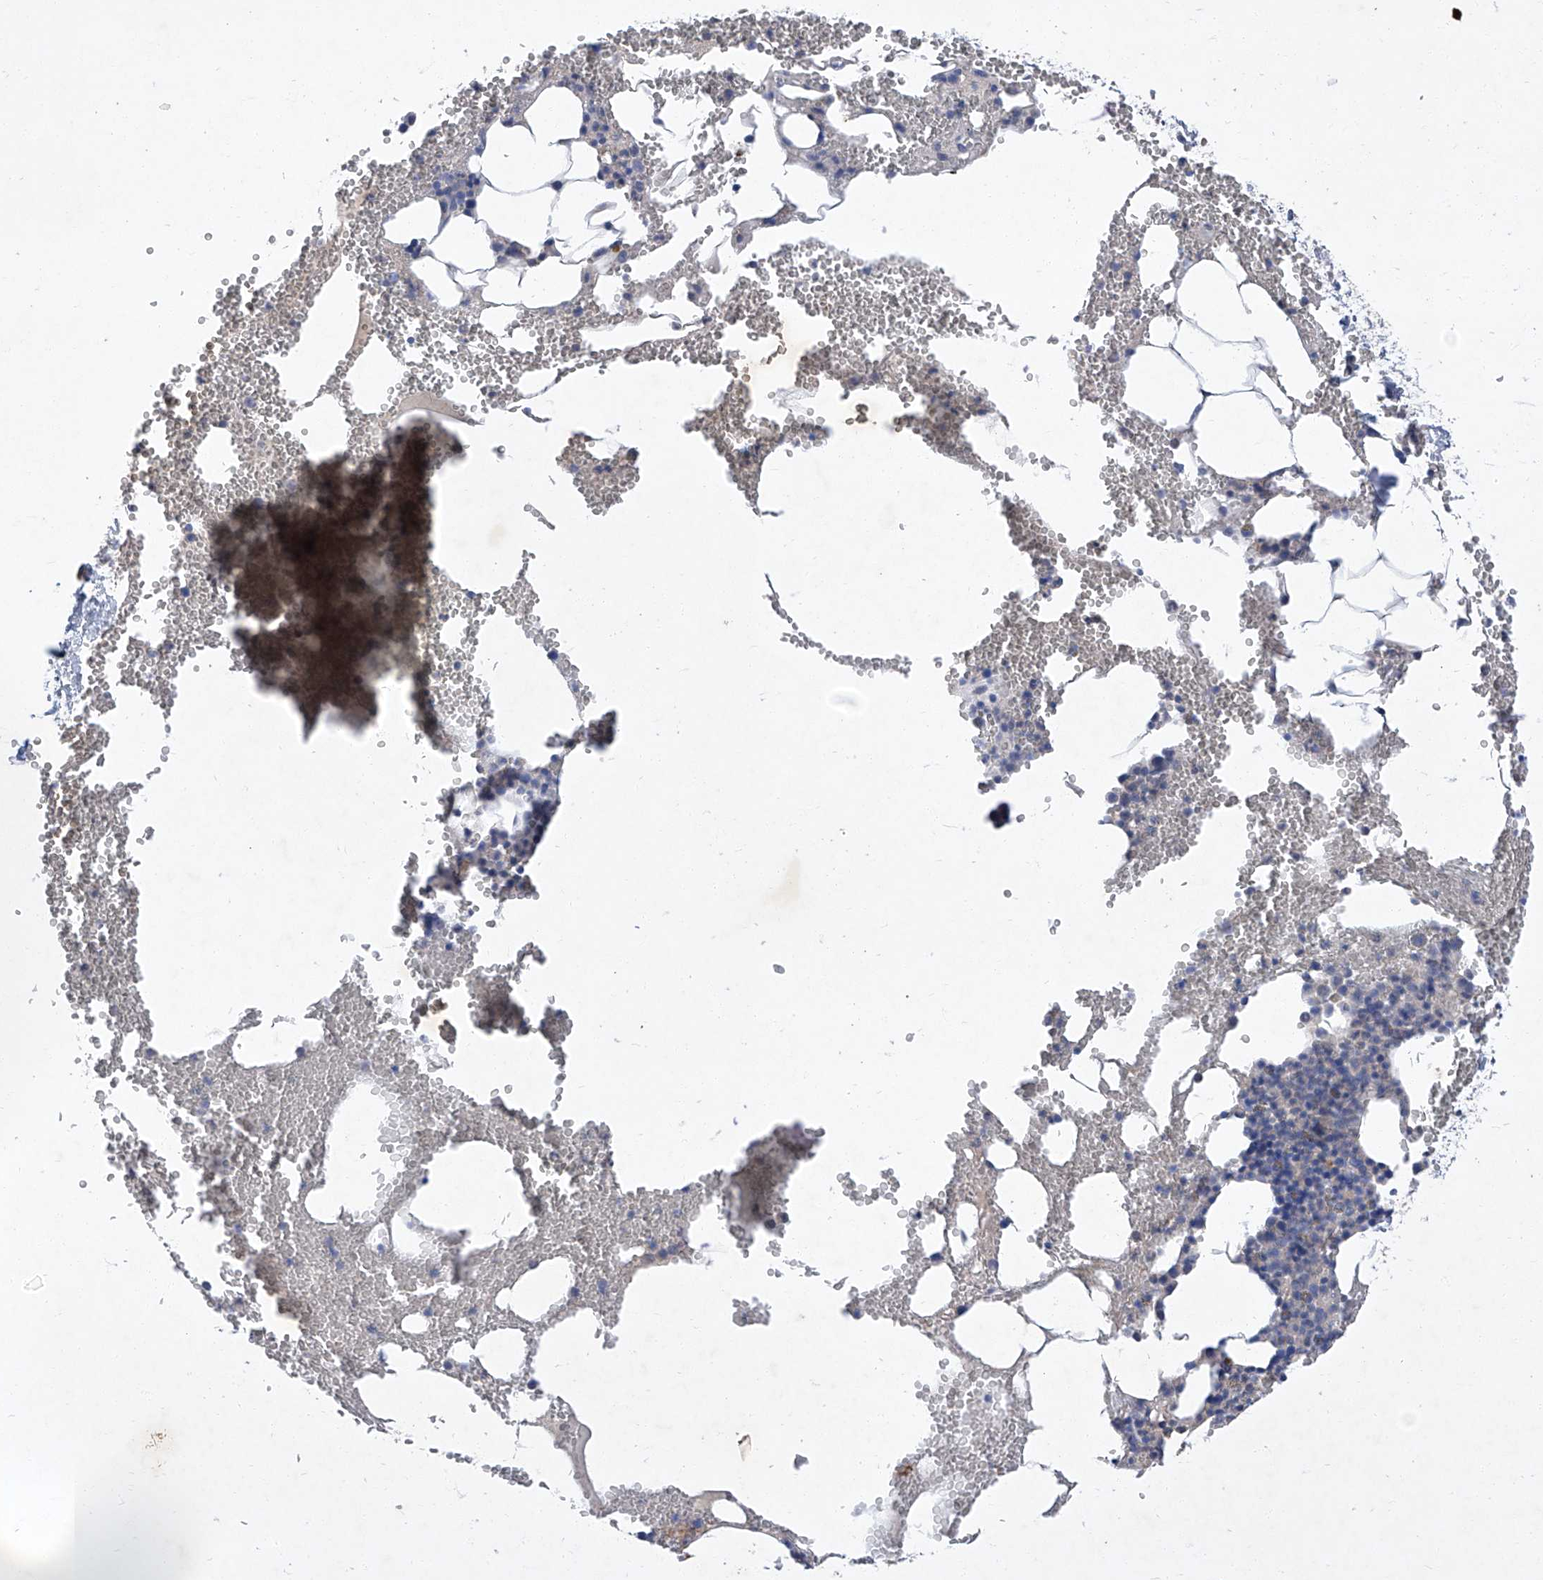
{"staining": {"intensity": "negative", "quantity": "none", "location": "none"}, "tissue": "bone marrow", "cell_type": "Hematopoietic cells", "image_type": "normal", "snomed": [{"axis": "morphology", "description": "Normal tissue, NOS"}, {"axis": "morphology", "description": "Inflammation, NOS"}, {"axis": "topography", "description": "Bone marrow"}], "caption": "The histopathology image displays no significant staining in hematopoietic cells of bone marrow. (Brightfield microscopy of DAB immunohistochemistry at high magnification).", "gene": "SBK2", "patient": {"sex": "female", "age": 78}}